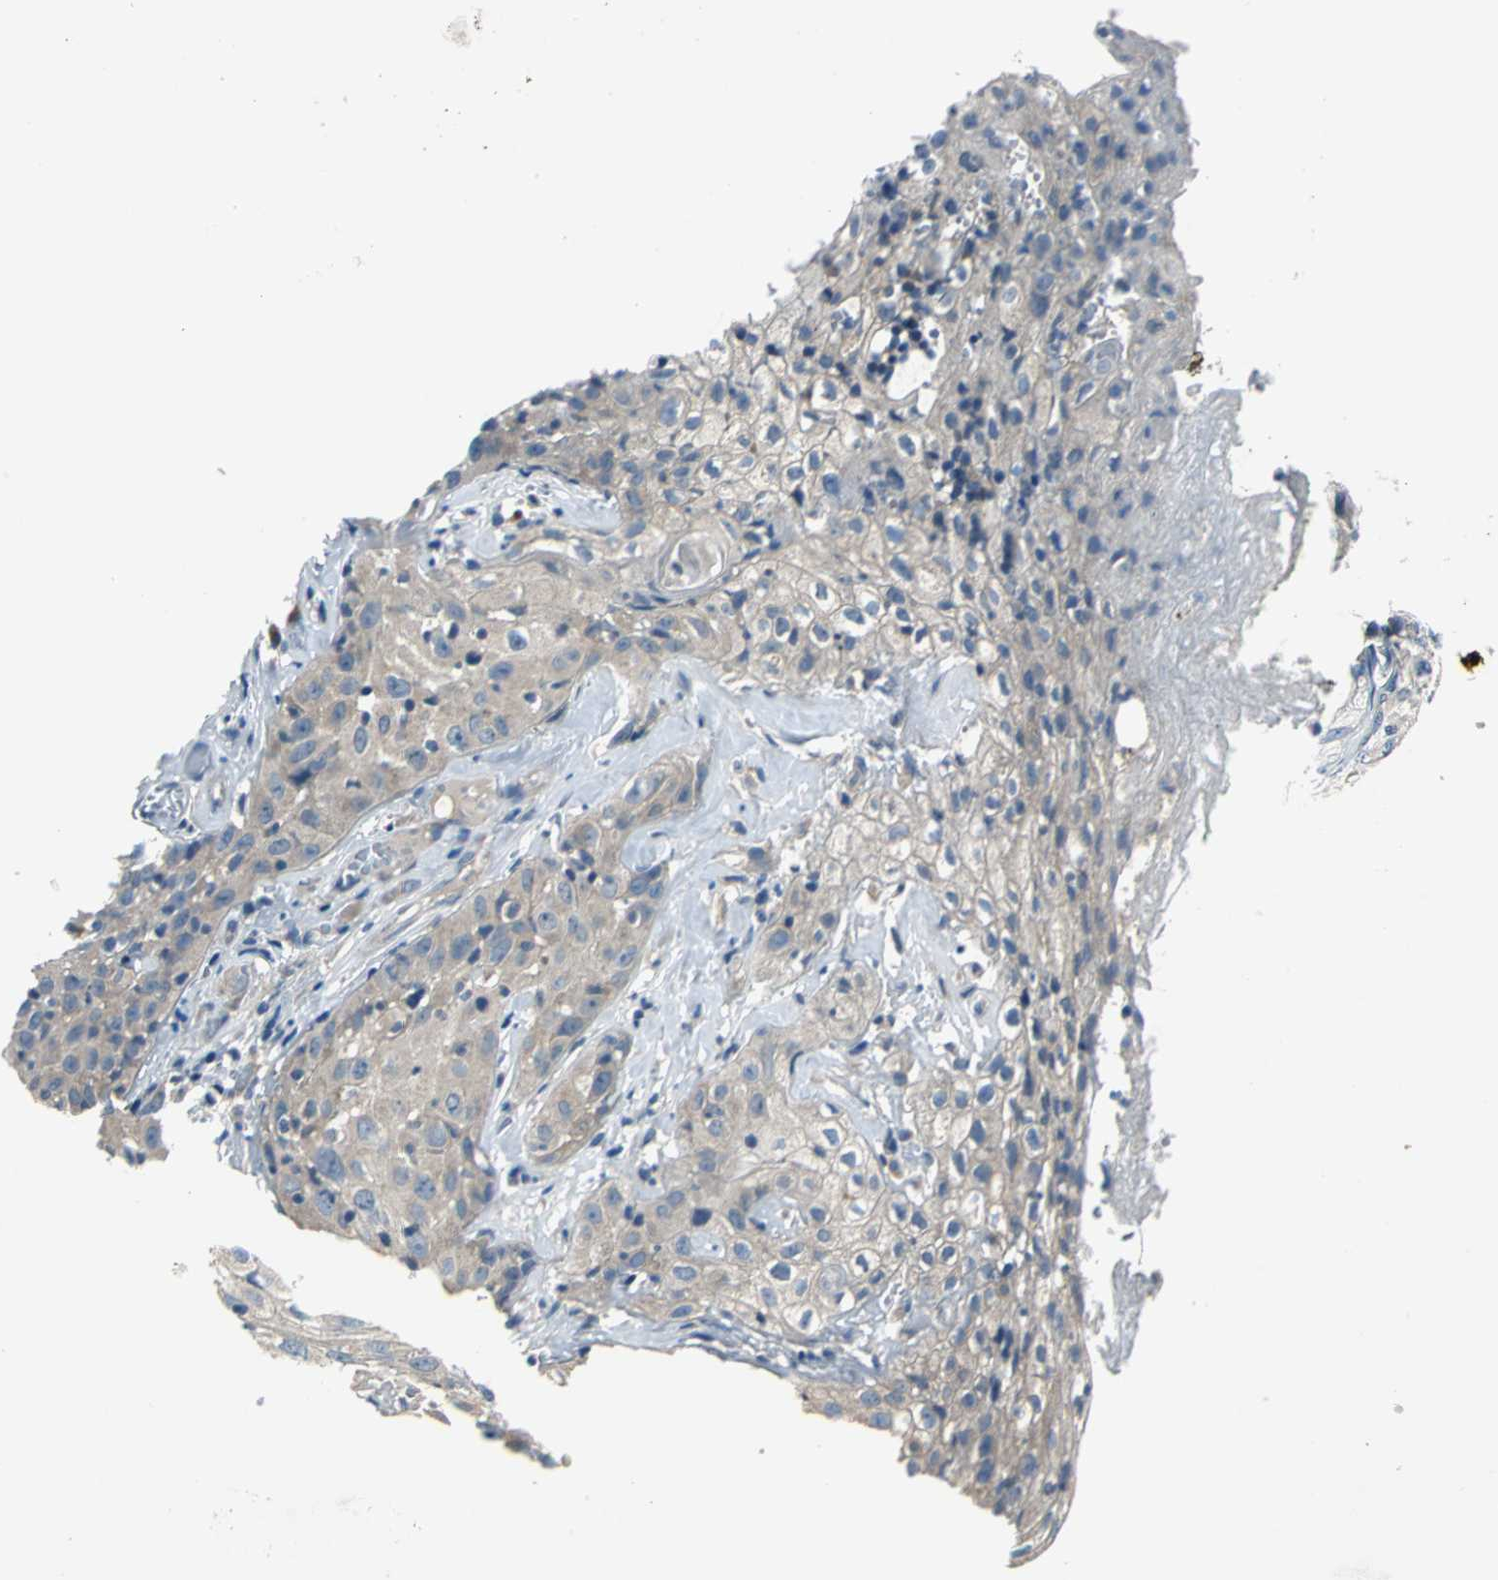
{"staining": {"intensity": "negative", "quantity": "none", "location": "none"}, "tissue": "skin cancer", "cell_type": "Tumor cells", "image_type": "cancer", "snomed": [{"axis": "morphology", "description": "Squamous cell carcinoma, NOS"}, {"axis": "topography", "description": "Skin"}], "caption": "Human skin cancer (squamous cell carcinoma) stained for a protein using immunohistochemistry shows no expression in tumor cells.", "gene": "SLC16A7", "patient": {"sex": "male", "age": 65}}